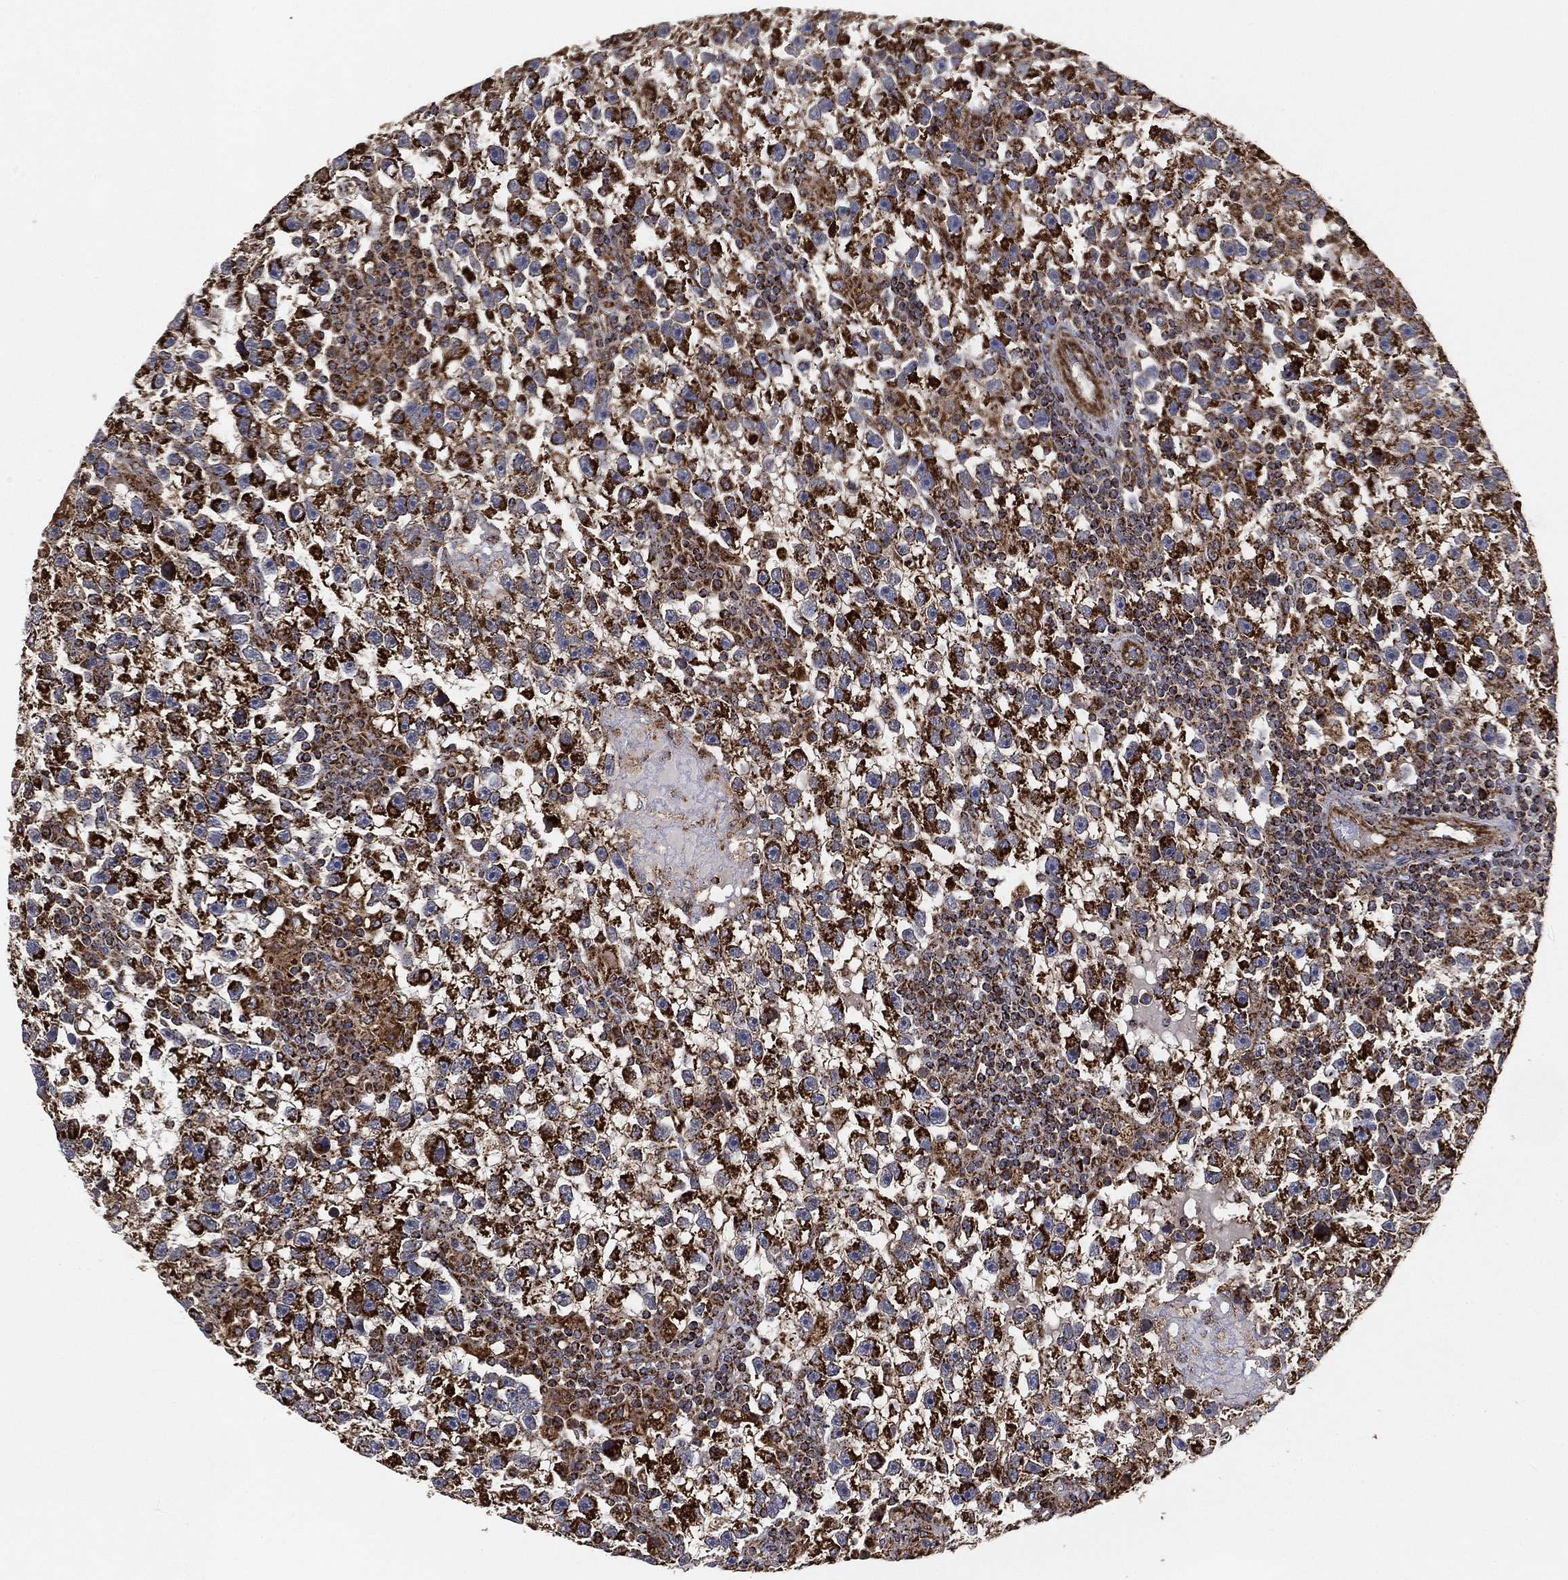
{"staining": {"intensity": "strong", "quantity": ">75%", "location": "cytoplasmic/membranous"}, "tissue": "testis cancer", "cell_type": "Tumor cells", "image_type": "cancer", "snomed": [{"axis": "morphology", "description": "Seminoma, NOS"}, {"axis": "topography", "description": "Testis"}], "caption": "Human testis seminoma stained for a protein (brown) exhibits strong cytoplasmic/membranous positive expression in approximately >75% of tumor cells.", "gene": "SLC38A7", "patient": {"sex": "male", "age": 47}}